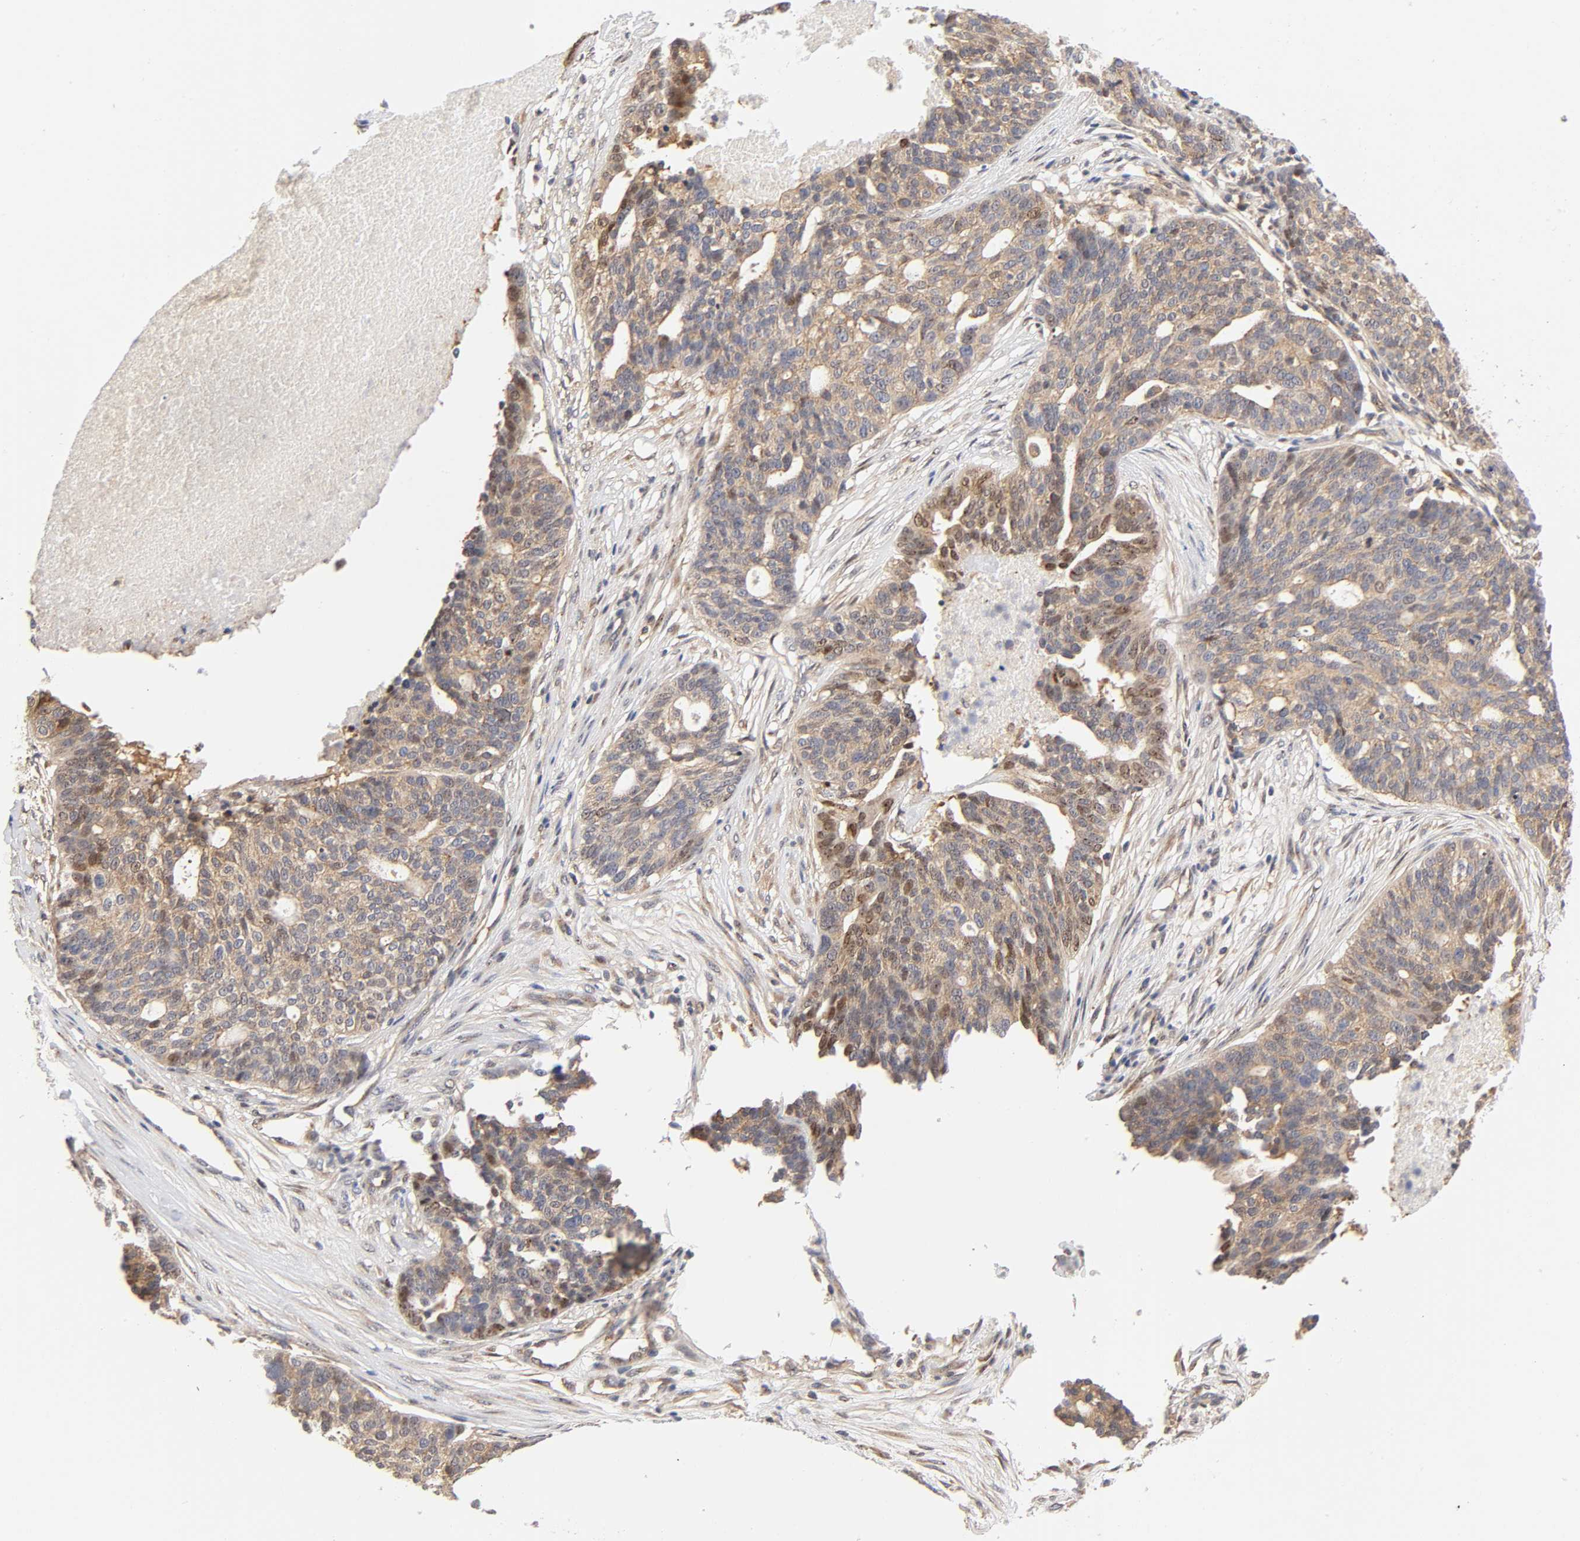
{"staining": {"intensity": "moderate", "quantity": "25%-75%", "location": "cytoplasmic/membranous,nuclear"}, "tissue": "ovarian cancer", "cell_type": "Tumor cells", "image_type": "cancer", "snomed": [{"axis": "morphology", "description": "Cystadenocarcinoma, serous, NOS"}, {"axis": "topography", "description": "Ovary"}], "caption": "Brown immunohistochemical staining in ovarian cancer (serous cystadenocarcinoma) reveals moderate cytoplasmic/membranous and nuclear staining in about 25%-75% of tumor cells.", "gene": "PAFAH1B1", "patient": {"sex": "female", "age": 59}}